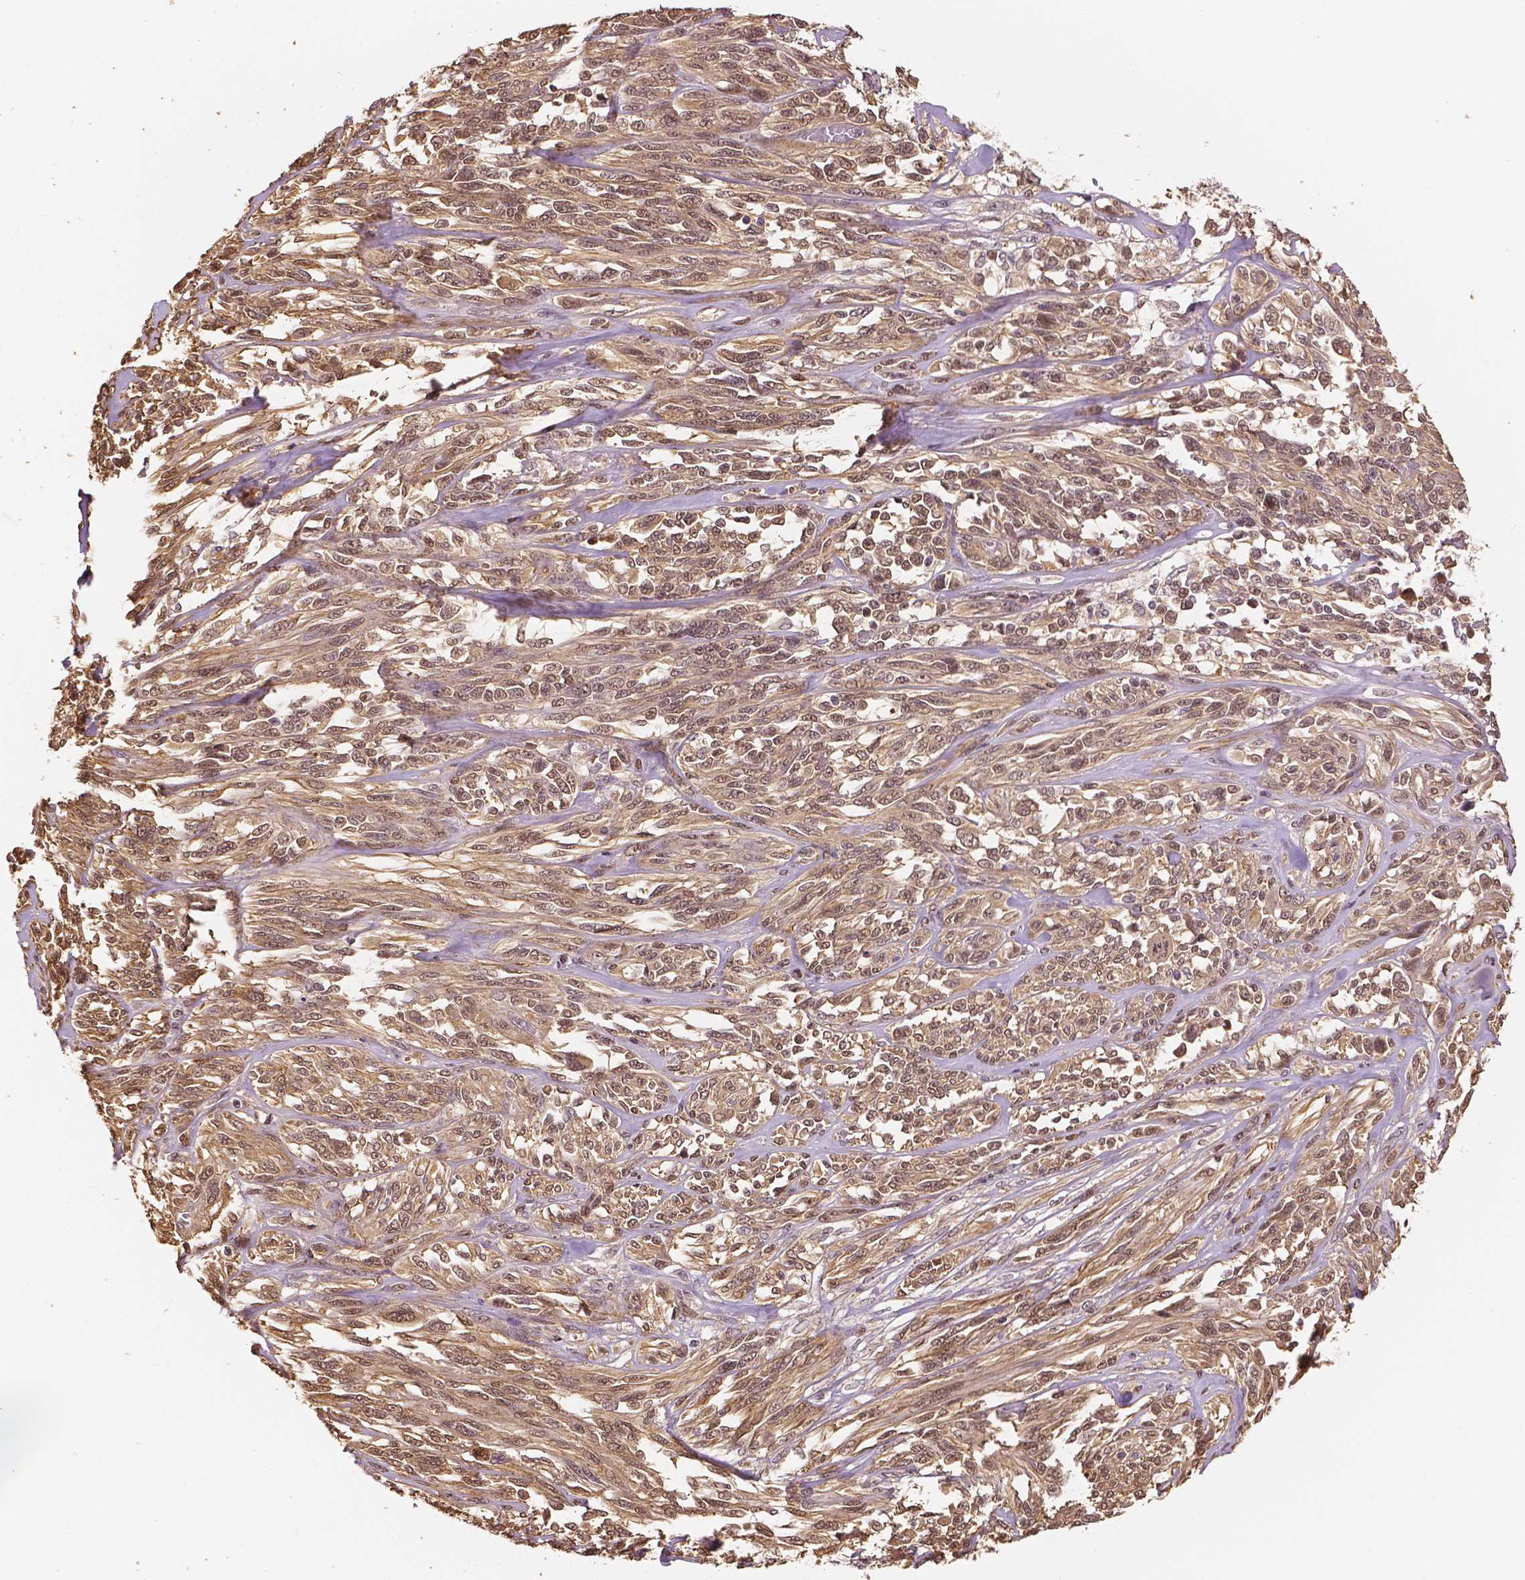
{"staining": {"intensity": "moderate", "quantity": ">75%", "location": "cytoplasmic/membranous,nuclear"}, "tissue": "melanoma", "cell_type": "Tumor cells", "image_type": "cancer", "snomed": [{"axis": "morphology", "description": "Malignant melanoma, NOS"}, {"axis": "topography", "description": "Skin"}], "caption": "Tumor cells exhibit moderate cytoplasmic/membranous and nuclear expression in about >75% of cells in malignant melanoma. Nuclei are stained in blue.", "gene": "MAP1LC3B", "patient": {"sex": "female", "age": 91}}